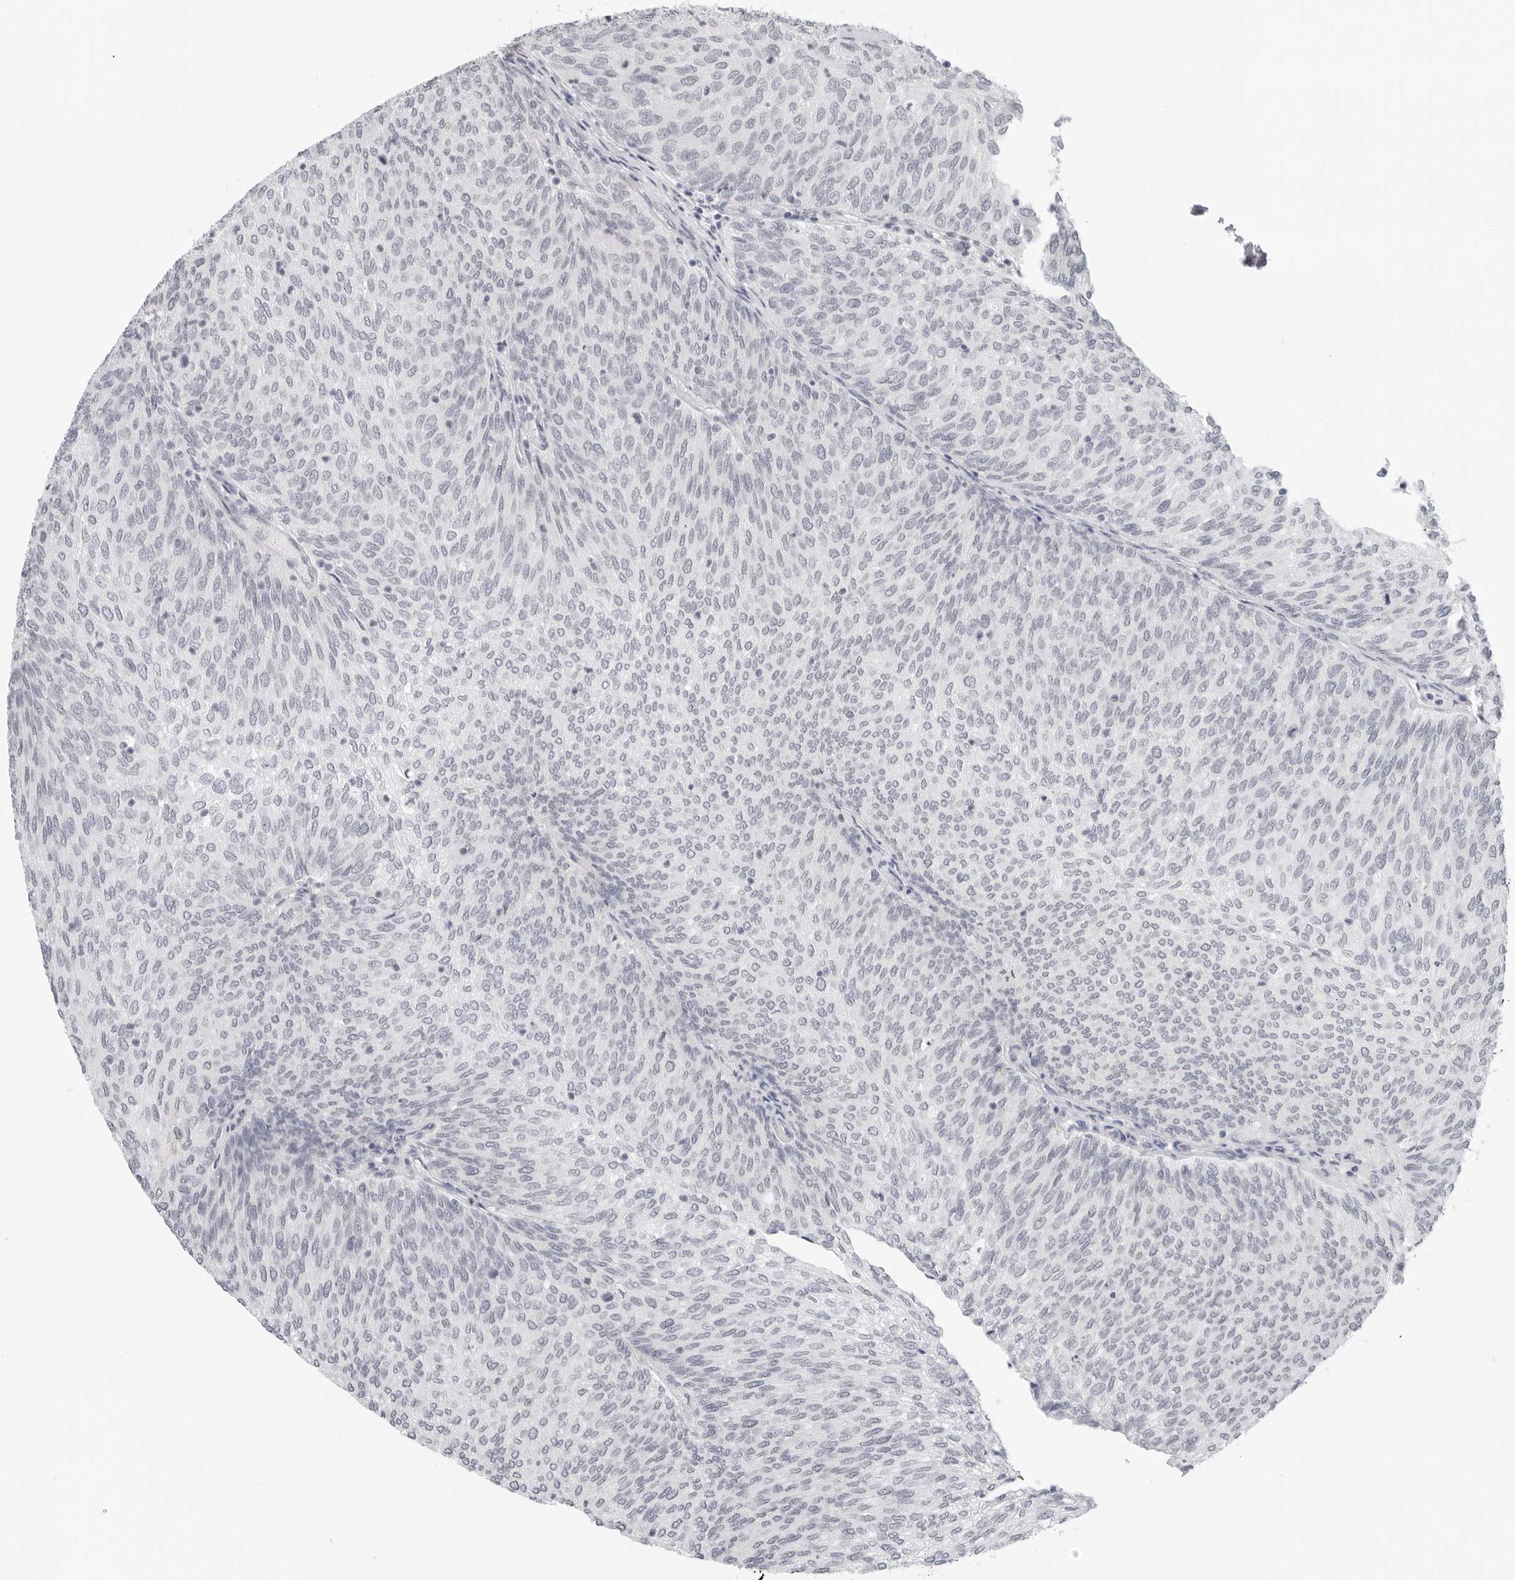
{"staining": {"intensity": "negative", "quantity": "none", "location": "none"}, "tissue": "urothelial cancer", "cell_type": "Tumor cells", "image_type": "cancer", "snomed": [{"axis": "morphology", "description": "Urothelial carcinoma, Low grade"}, {"axis": "topography", "description": "Urinary bladder"}], "caption": "High power microscopy photomicrograph of an IHC micrograph of urothelial carcinoma (low-grade), revealing no significant staining in tumor cells.", "gene": "EDN2", "patient": {"sex": "female", "age": 79}}